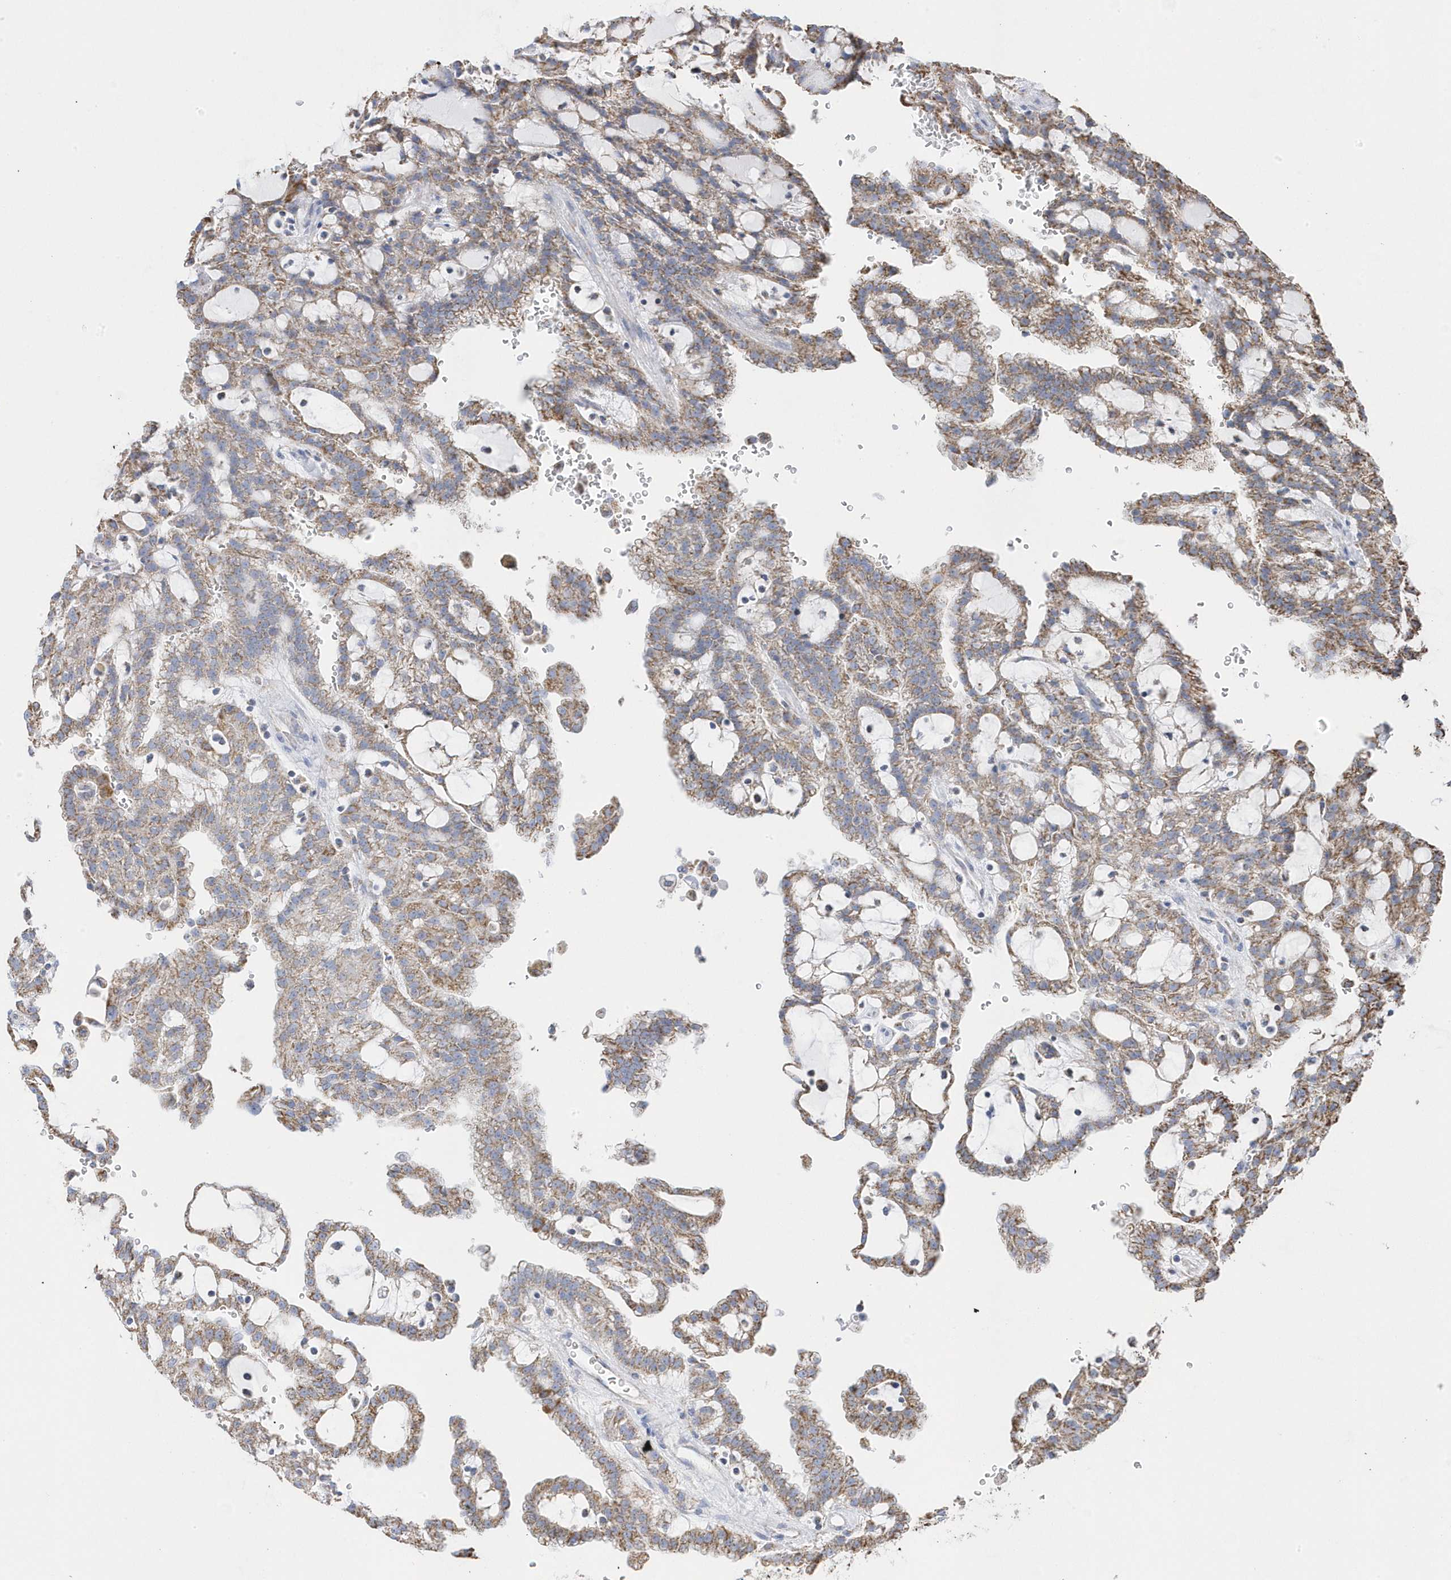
{"staining": {"intensity": "moderate", "quantity": ">75%", "location": "cytoplasmic/membranous"}, "tissue": "renal cancer", "cell_type": "Tumor cells", "image_type": "cancer", "snomed": [{"axis": "morphology", "description": "Adenocarcinoma, NOS"}, {"axis": "topography", "description": "Kidney"}], "caption": "Brown immunohistochemical staining in human renal cancer (adenocarcinoma) exhibits moderate cytoplasmic/membranous staining in approximately >75% of tumor cells.", "gene": "GTPBP8", "patient": {"sex": "male", "age": 63}}